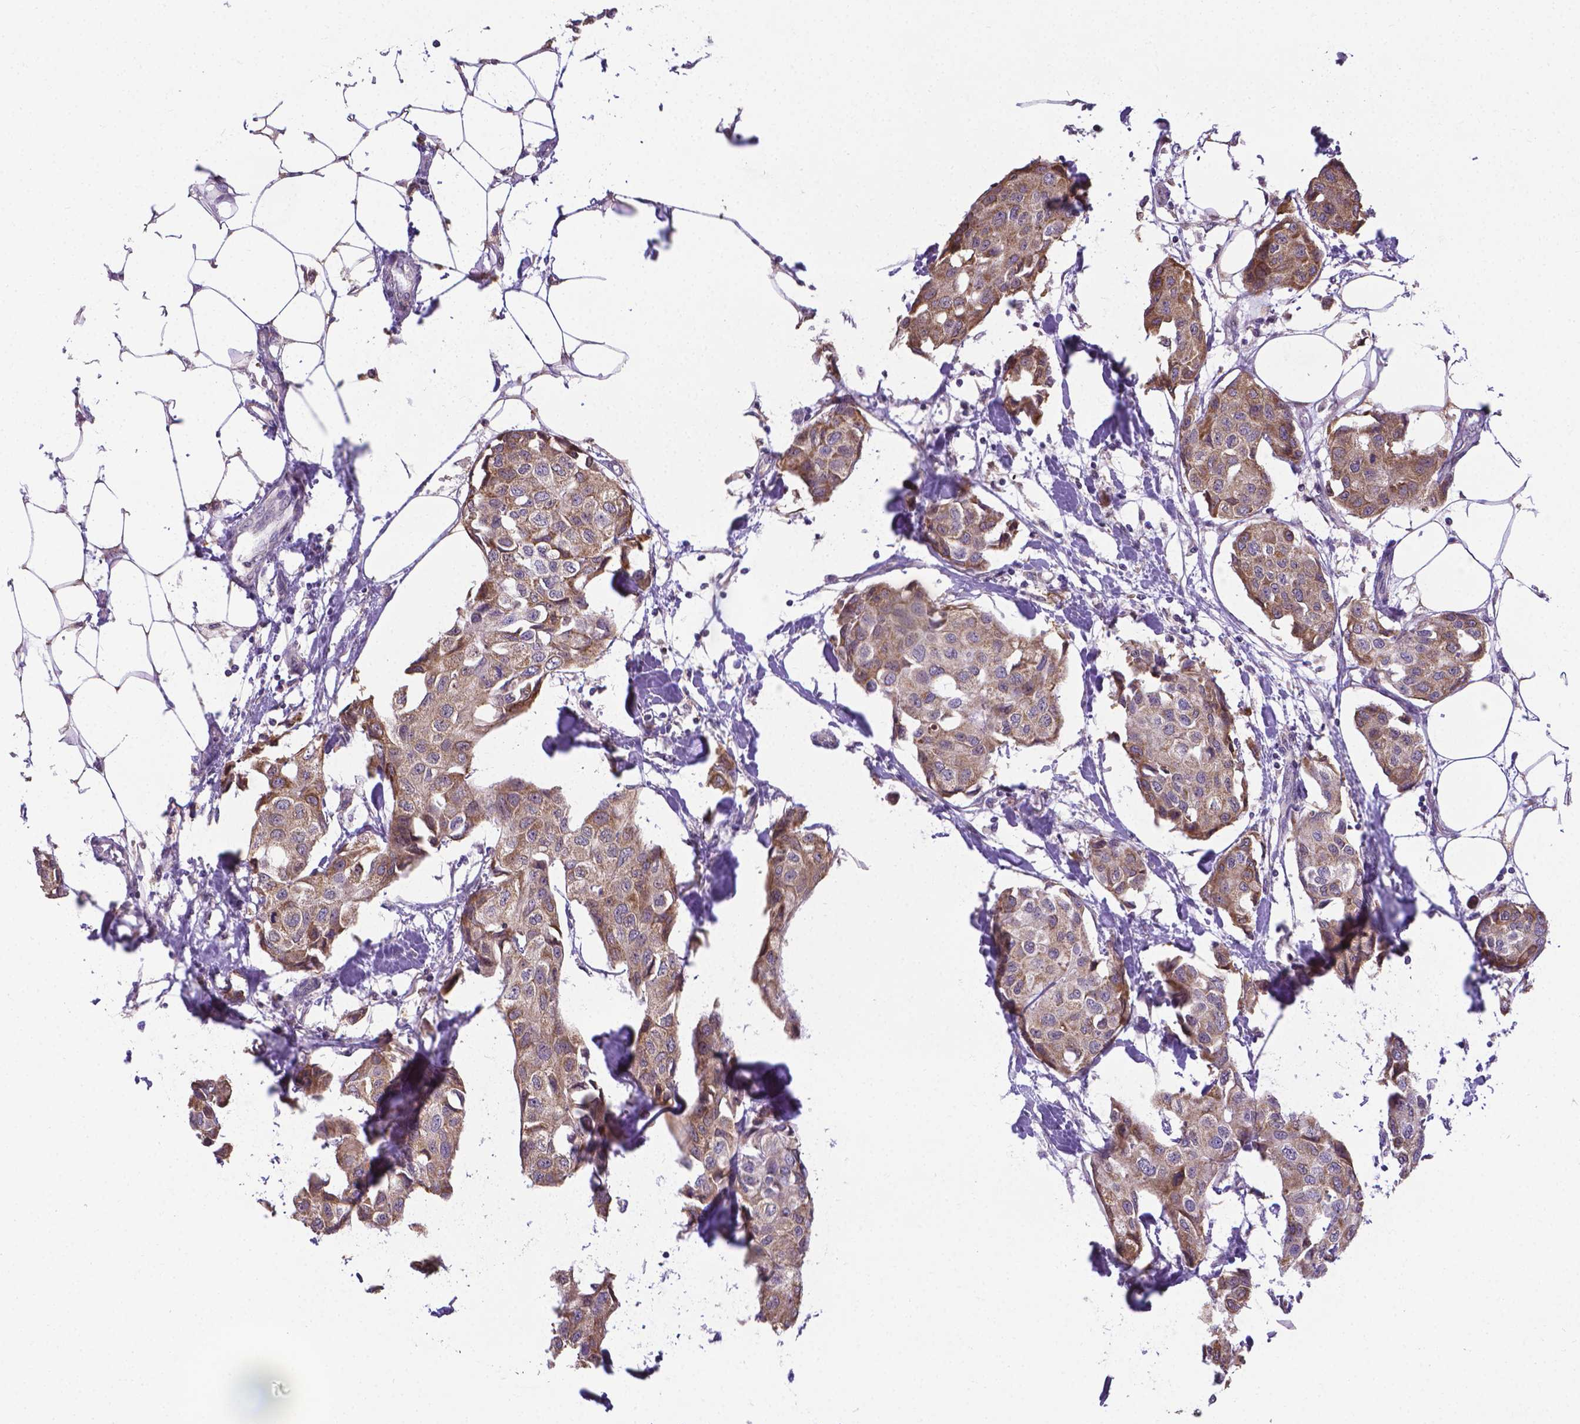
{"staining": {"intensity": "weak", "quantity": ">75%", "location": "cytoplasmic/membranous"}, "tissue": "breast cancer", "cell_type": "Tumor cells", "image_type": "cancer", "snomed": [{"axis": "morphology", "description": "Duct carcinoma"}, {"axis": "topography", "description": "Breast"}], "caption": "Immunohistochemistry micrograph of human breast cancer stained for a protein (brown), which reveals low levels of weak cytoplasmic/membranous expression in about >75% of tumor cells.", "gene": "GPR63", "patient": {"sex": "female", "age": 80}}